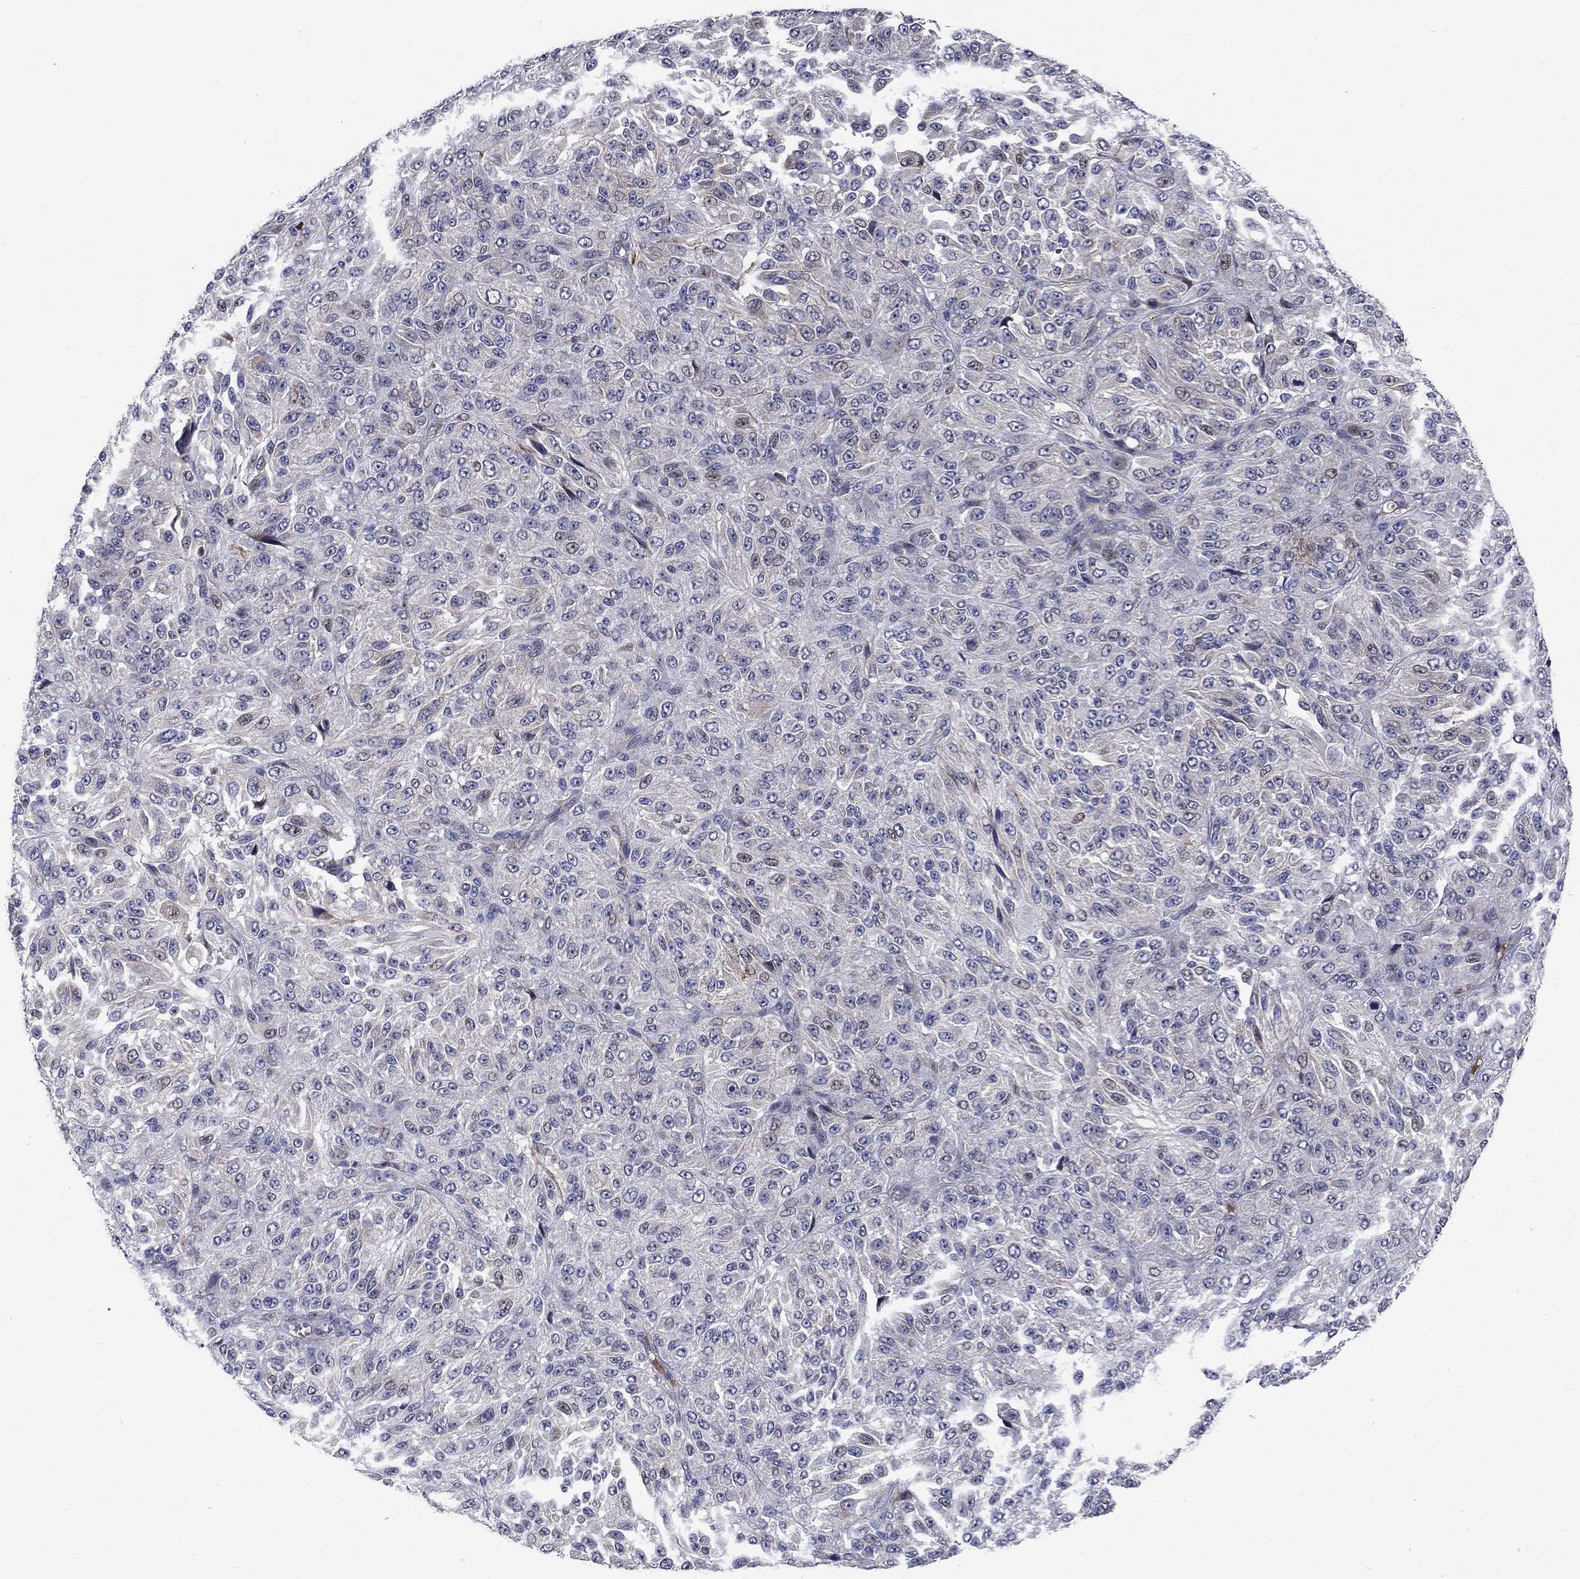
{"staining": {"intensity": "weak", "quantity": "<25%", "location": "cytoplasmic/membranous"}, "tissue": "melanoma", "cell_type": "Tumor cells", "image_type": "cancer", "snomed": [{"axis": "morphology", "description": "Malignant melanoma, Metastatic site"}, {"axis": "topography", "description": "Brain"}], "caption": "Tumor cells are negative for protein expression in human malignant melanoma (metastatic site).", "gene": "SLC1A1", "patient": {"sex": "female", "age": 56}}